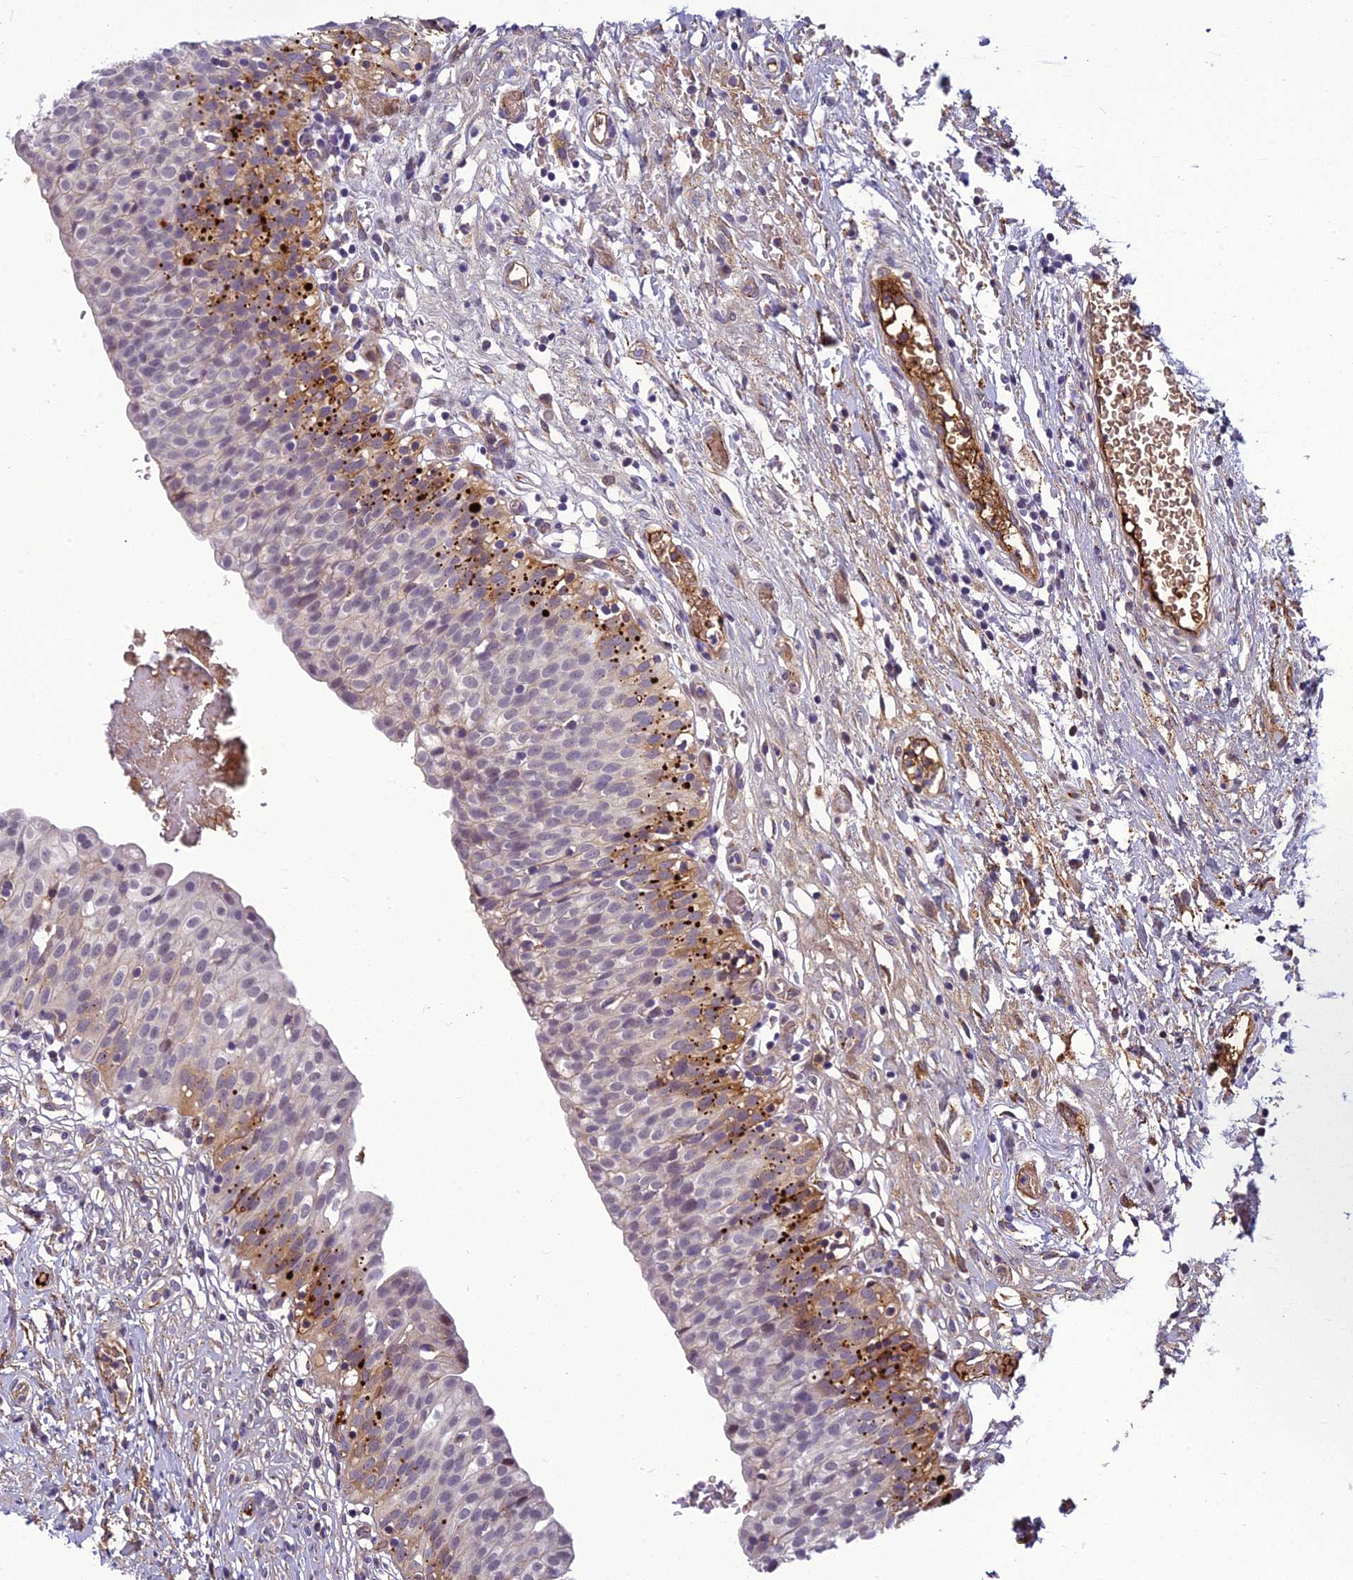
{"staining": {"intensity": "moderate", "quantity": "25%-75%", "location": "cytoplasmic/membranous"}, "tissue": "urinary bladder", "cell_type": "Urothelial cells", "image_type": "normal", "snomed": [{"axis": "morphology", "description": "Normal tissue, NOS"}, {"axis": "topography", "description": "Urinary bladder"}], "caption": "Immunohistochemistry (IHC) of unremarkable urinary bladder displays medium levels of moderate cytoplasmic/membranous expression in approximately 25%-75% of urothelial cells.", "gene": "CLEC11A", "patient": {"sex": "male", "age": 55}}